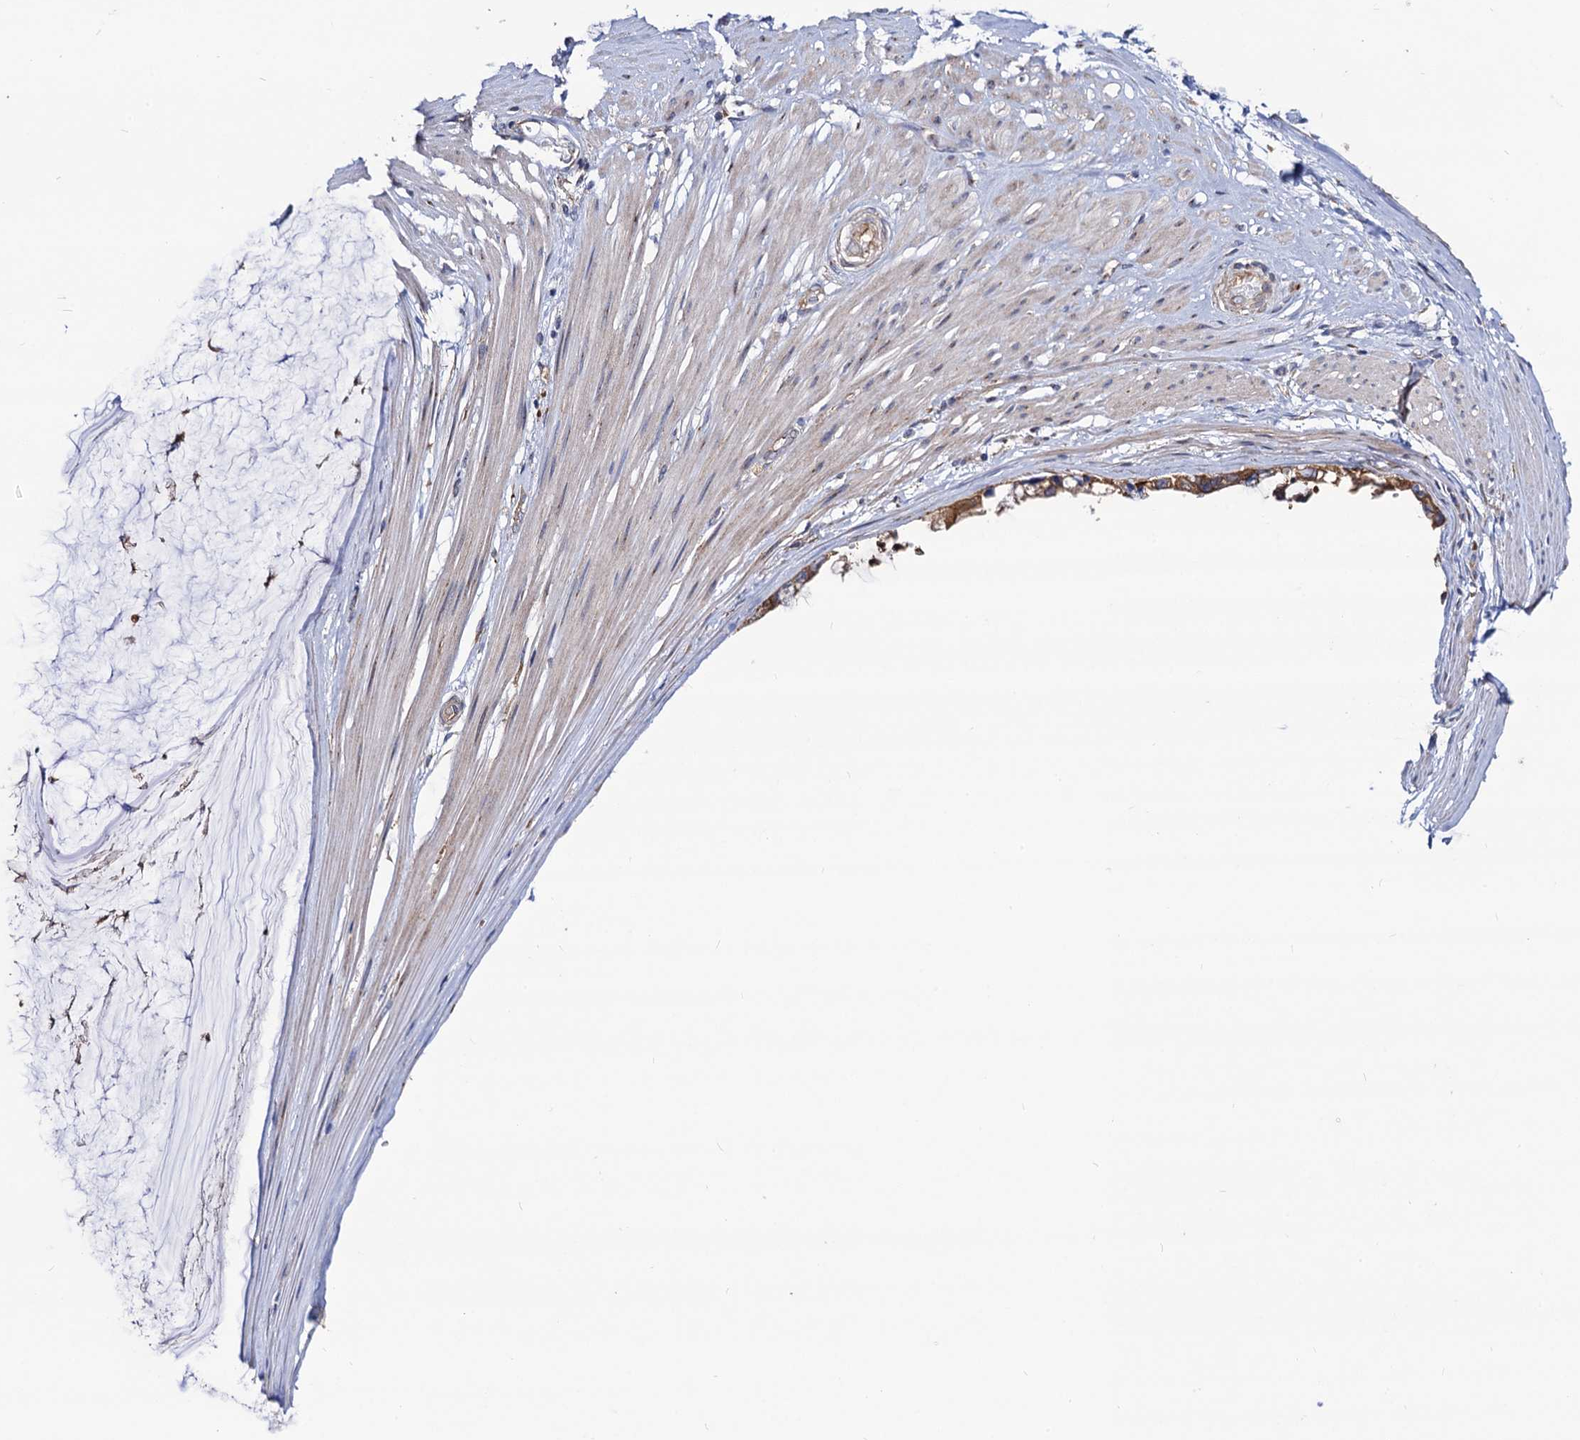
{"staining": {"intensity": "moderate", "quantity": ">75%", "location": "cytoplasmic/membranous"}, "tissue": "ovarian cancer", "cell_type": "Tumor cells", "image_type": "cancer", "snomed": [{"axis": "morphology", "description": "Cystadenocarcinoma, mucinous, NOS"}, {"axis": "topography", "description": "Ovary"}], "caption": "Human ovarian cancer stained with a brown dye demonstrates moderate cytoplasmic/membranous positive staining in about >75% of tumor cells.", "gene": "DYDC1", "patient": {"sex": "female", "age": 39}}